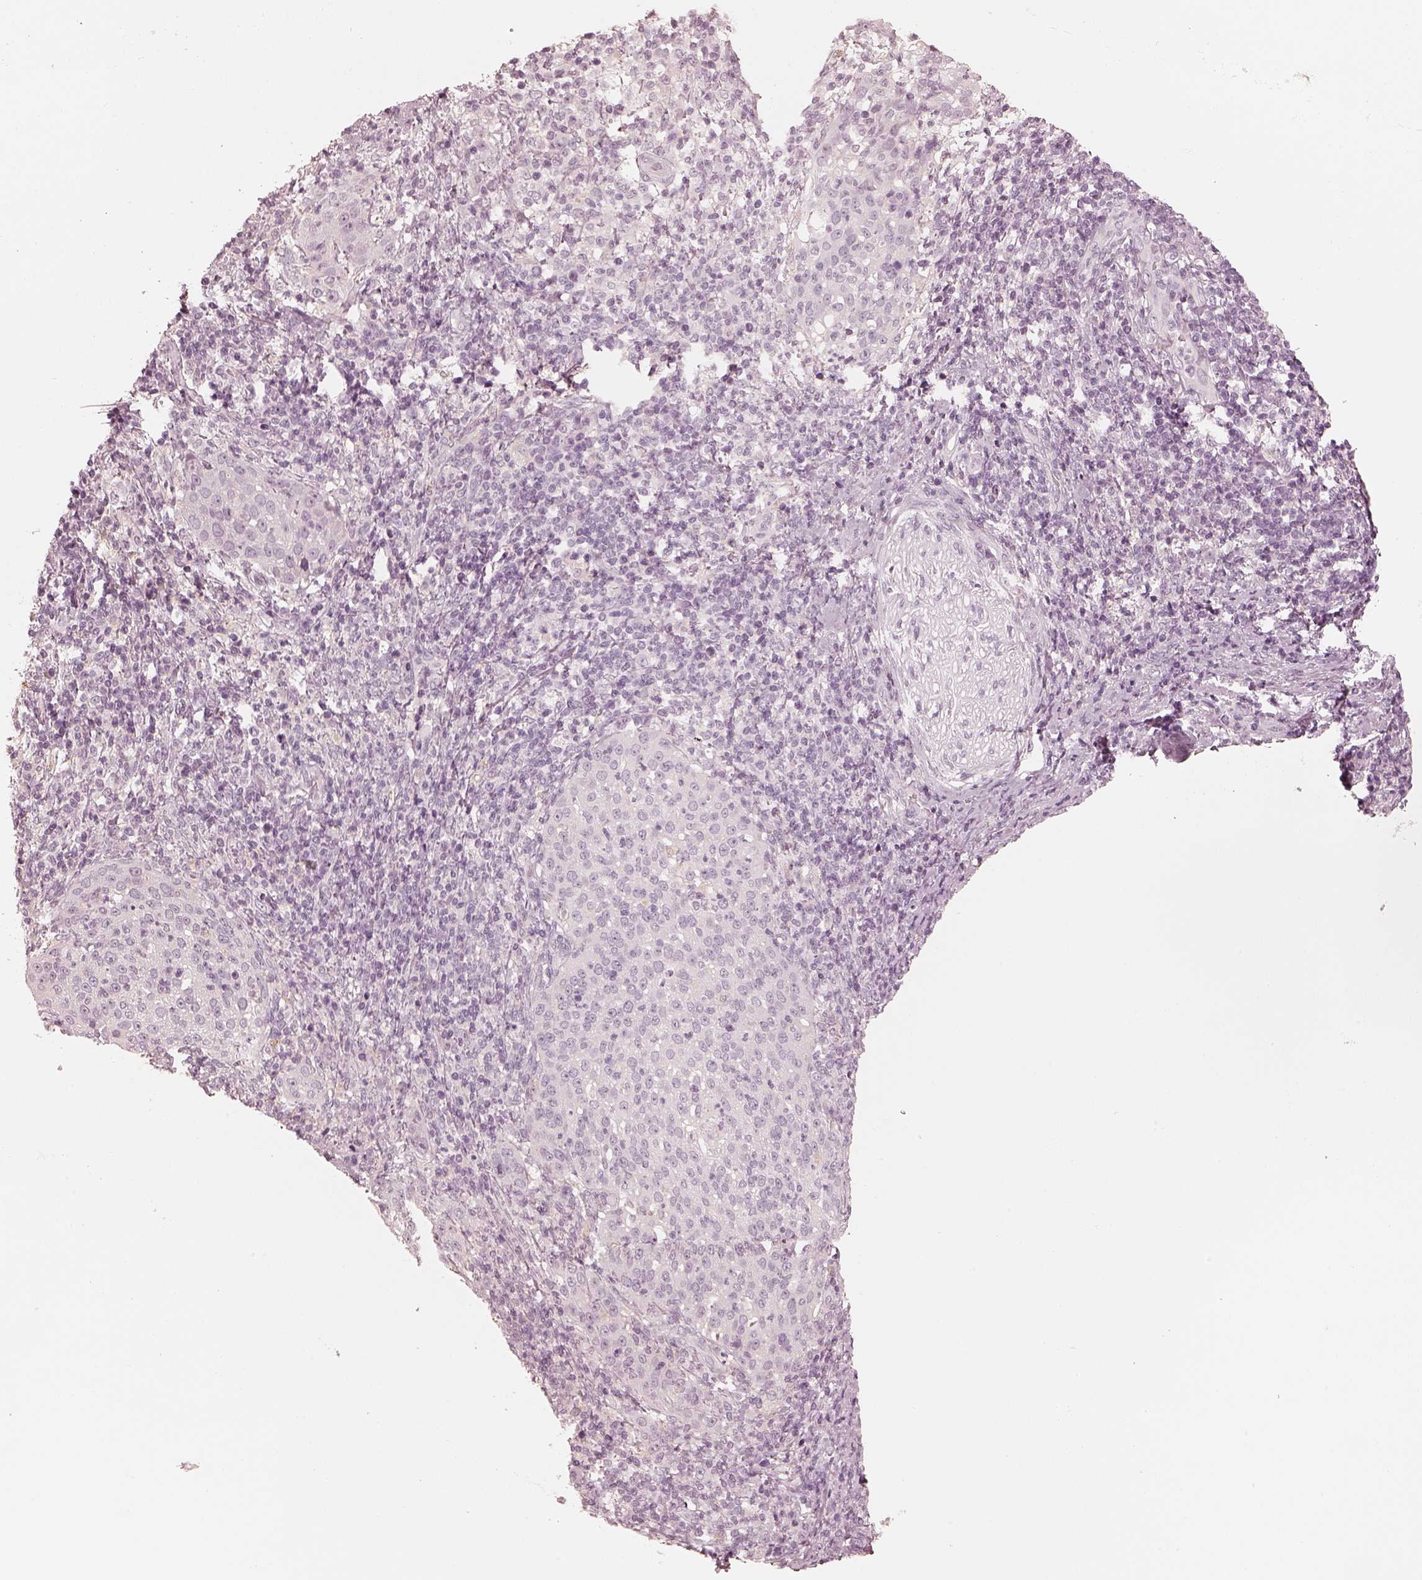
{"staining": {"intensity": "negative", "quantity": "none", "location": "none"}, "tissue": "cervical cancer", "cell_type": "Tumor cells", "image_type": "cancer", "snomed": [{"axis": "morphology", "description": "Squamous cell carcinoma, NOS"}, {"axis": "topography", "description": "Cervix"}], "caption": "Human cervical squamous cell carcinoma stained for a protein using IHC exhibits no expression in tumor cells.", "gene": "CALR3", "patient": {"sex": "female", "age": 51}}